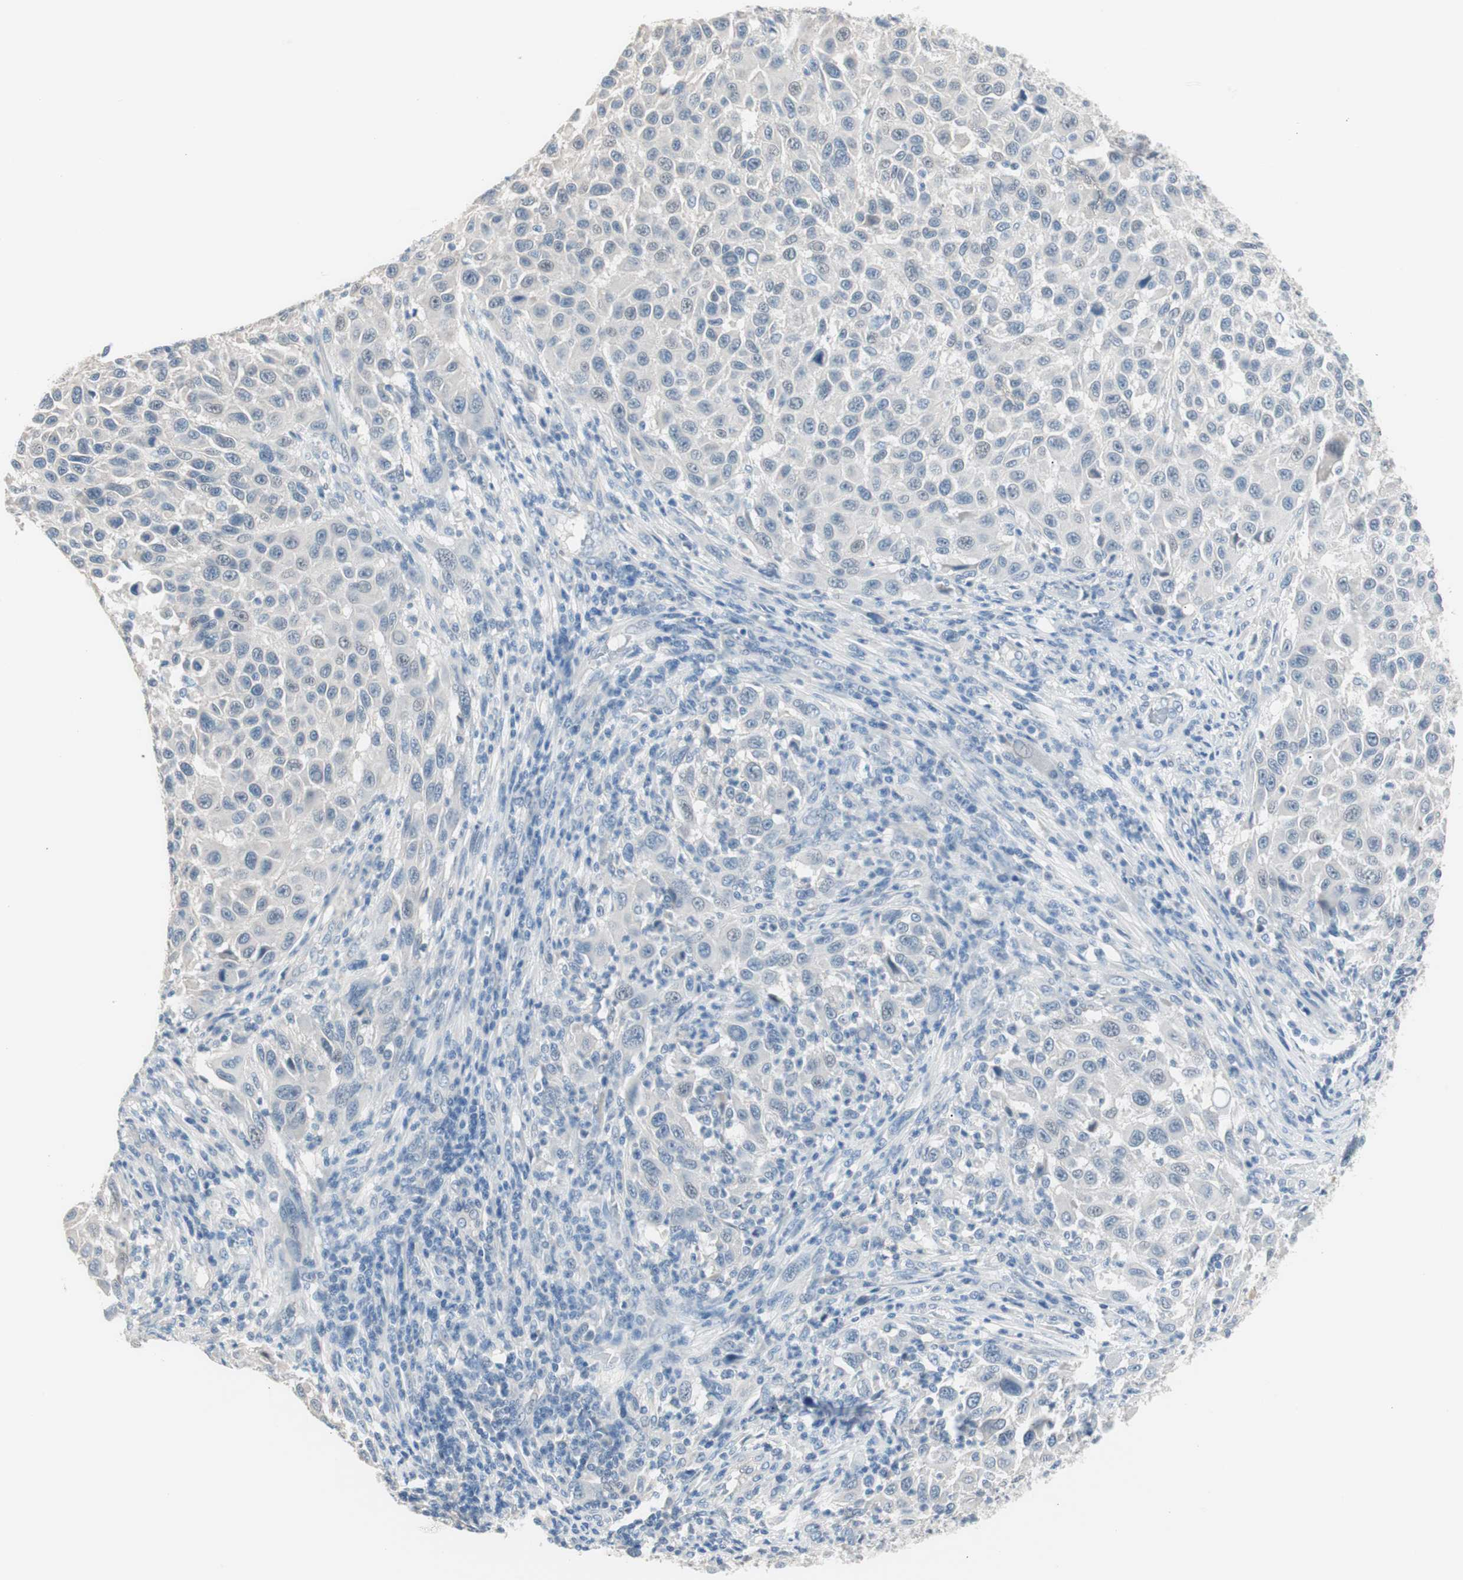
{"staining": {"intensity": "negative", "quantity": "none", "location": "none"}, "tissue": "melanoma", "cell_type": "Tumor cells", "image_type": "cancer", "snomed": [{"axis": "morphology", "description": "Malignant melanoma, Metastatic site"}, {"axis": "topography", "description": "Lymph node"}], "caption": "A photomicrograph of melanoma stained for a protein demonstrates no brown staining in tumor cells.", "gene": "VIL1", "patient": {"sex": "male", "age": 61}}